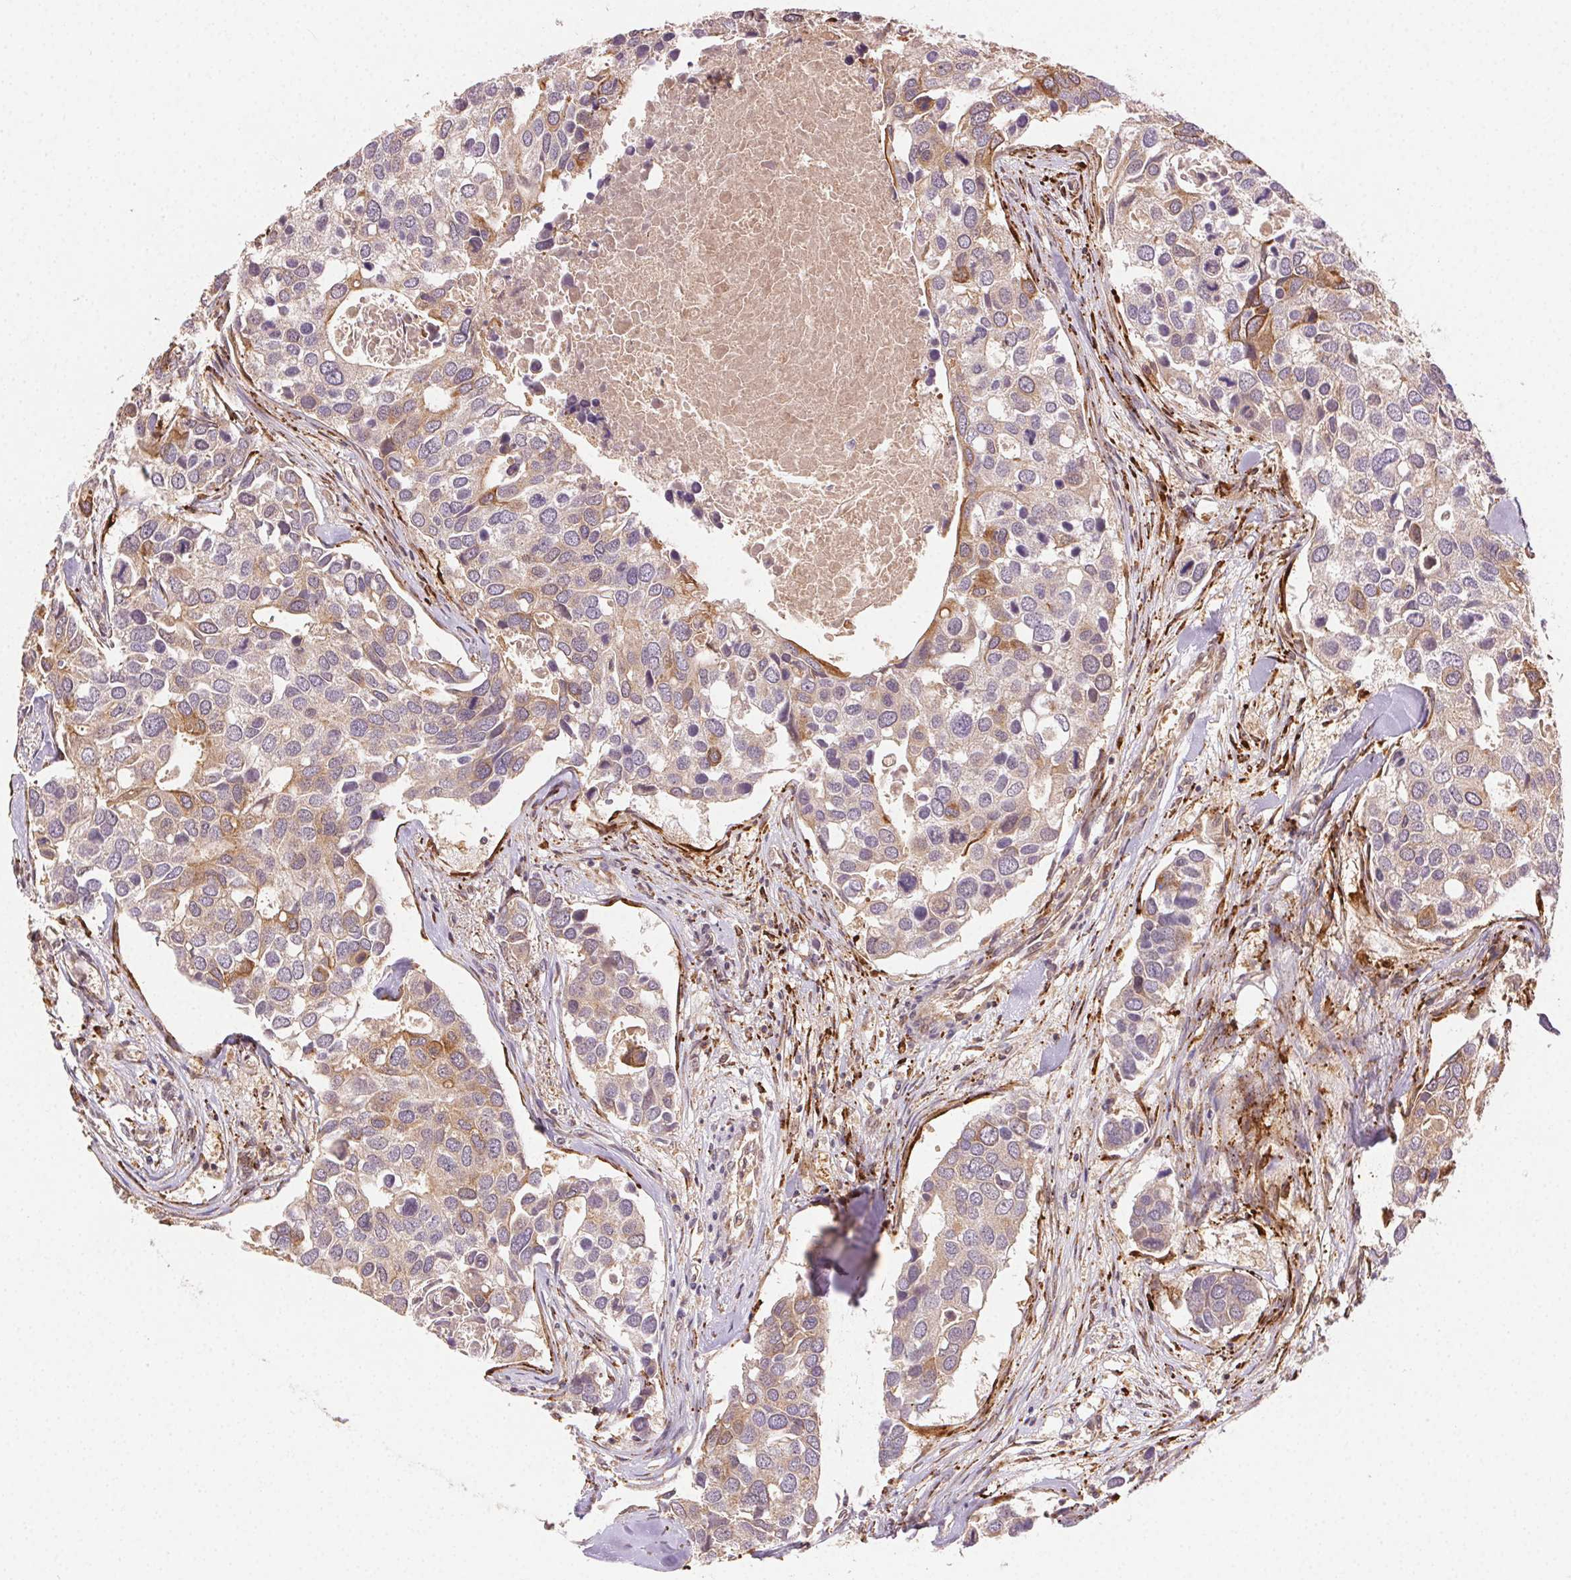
{"staining": {"intensity": "moderate", "quantity": "<25%", "location": "cytoplasmic/membranous"}, "tissue": "breast cancer", "cell_type": "Tumor cells", "image_type": "cancer", "snomed": [{"axis": "morphology", "description": "Duct carcinoma"}, {"axis": "topography", "description": "Breast"}], "caption": "Immunohistochemical staining of breast cancer (infiltrating ductal carcinoma) demonstrates low levels of moderate cytoplasmic/membranous expression in about <25% of tumor cells. (Stains: DAB in brown, nuclei in blue, Microscopy: brightfield microscopy at high magnification).", "gene": "KLHL15", "patient": {"sex": "female", "age": 83}}